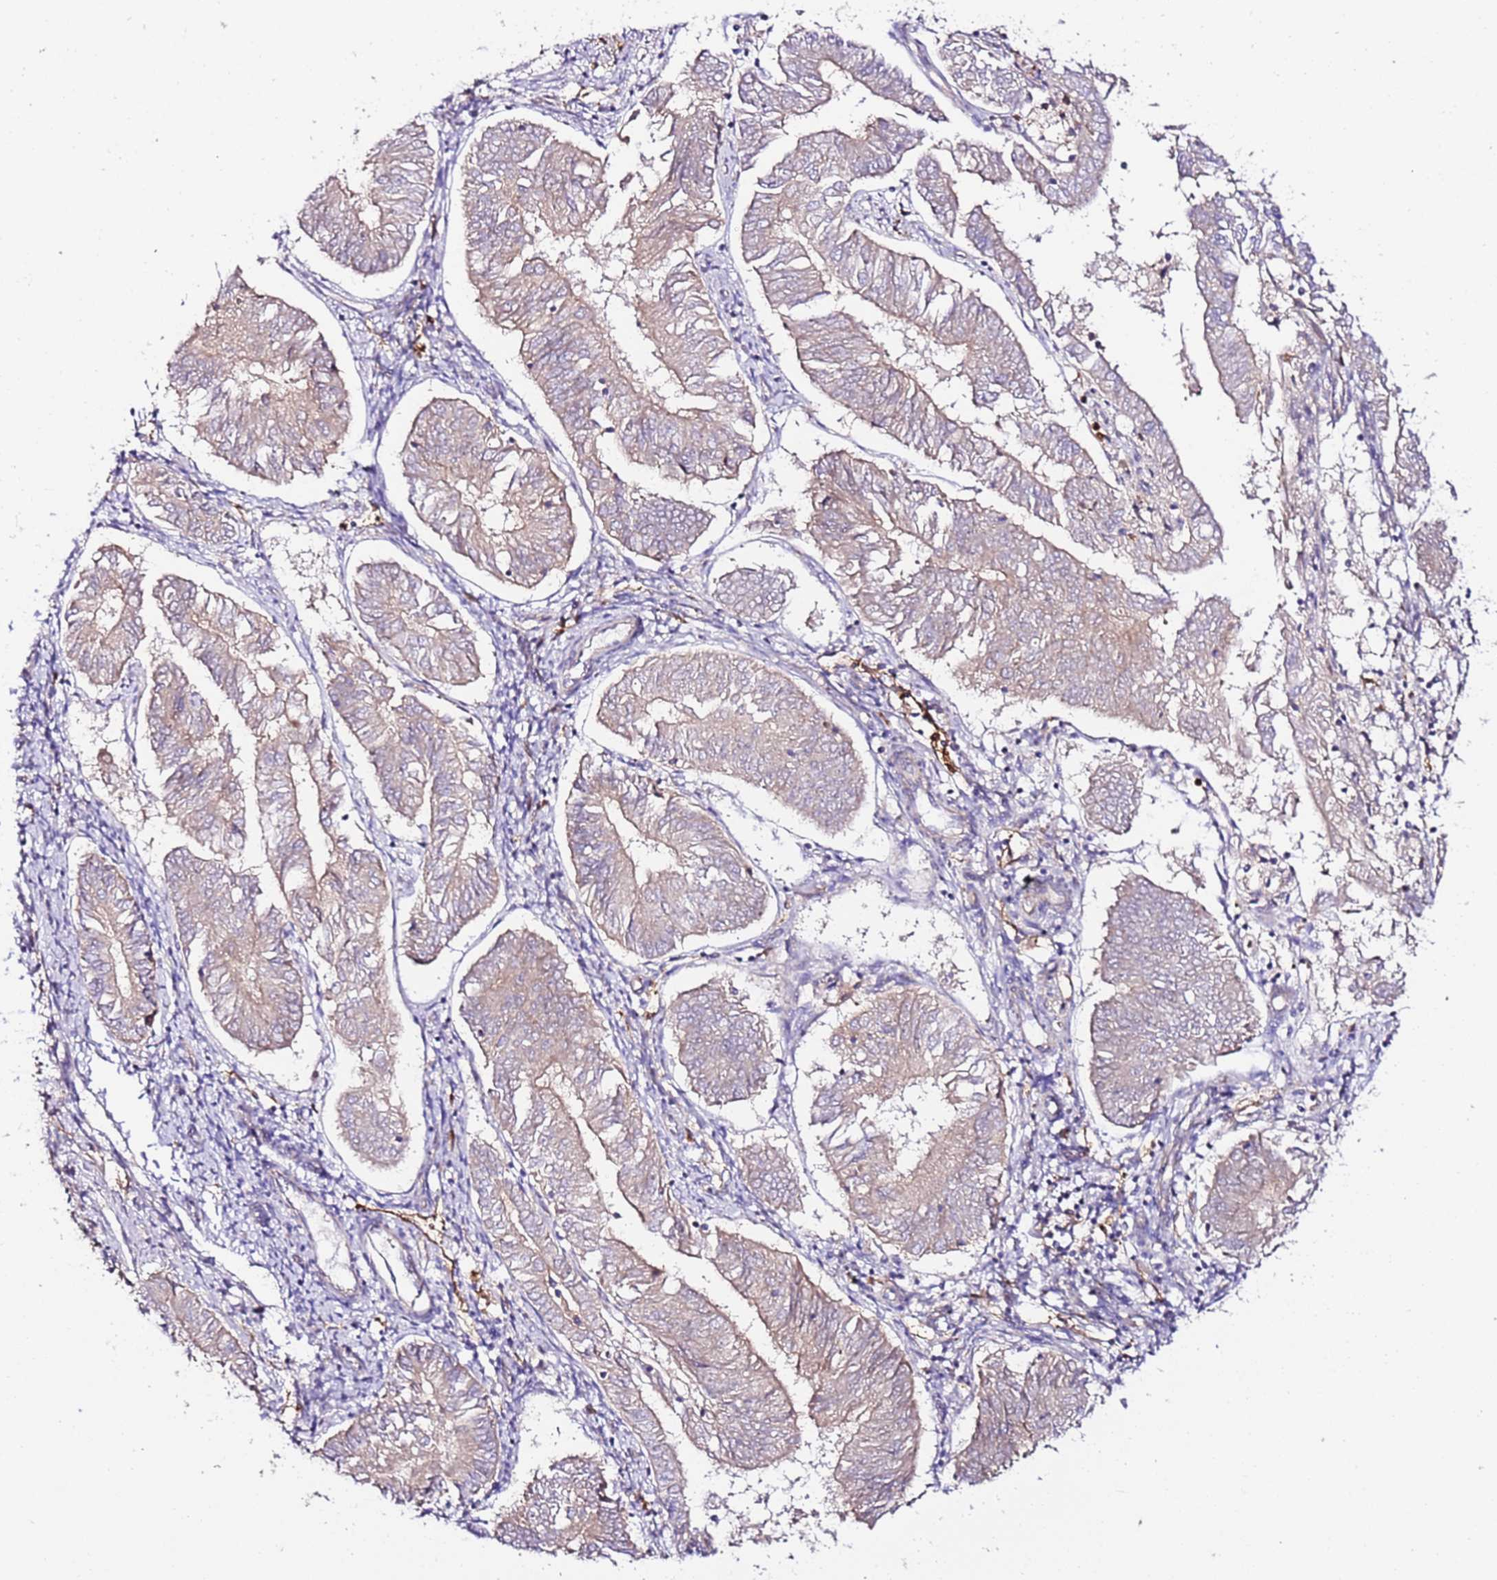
{"staining": {"intensity": "weak", "quantity": "25%-75%", "location": "cytoplasmic/membranous"}, "tissue": "endometrial cancer", "cell_type": "Tumor cells", "image_type": "cancer", "snomed": [{"axis": "morphology", "description": "Adenocarcinoma, NOS"}, {"axis": "topography", "description": "Endometrium"}], "caption": "This histopathology image shows adenocarcinoma (endometrial) stained with immunohistochemistry to label a protein in brown. The cytoplasmic/membranous of tumor cells show weak positivity for the protein. Nuclei are counter-stained blue.", "gene": "FLVCR1", "patient": {"sex": "female", "age": 58}}